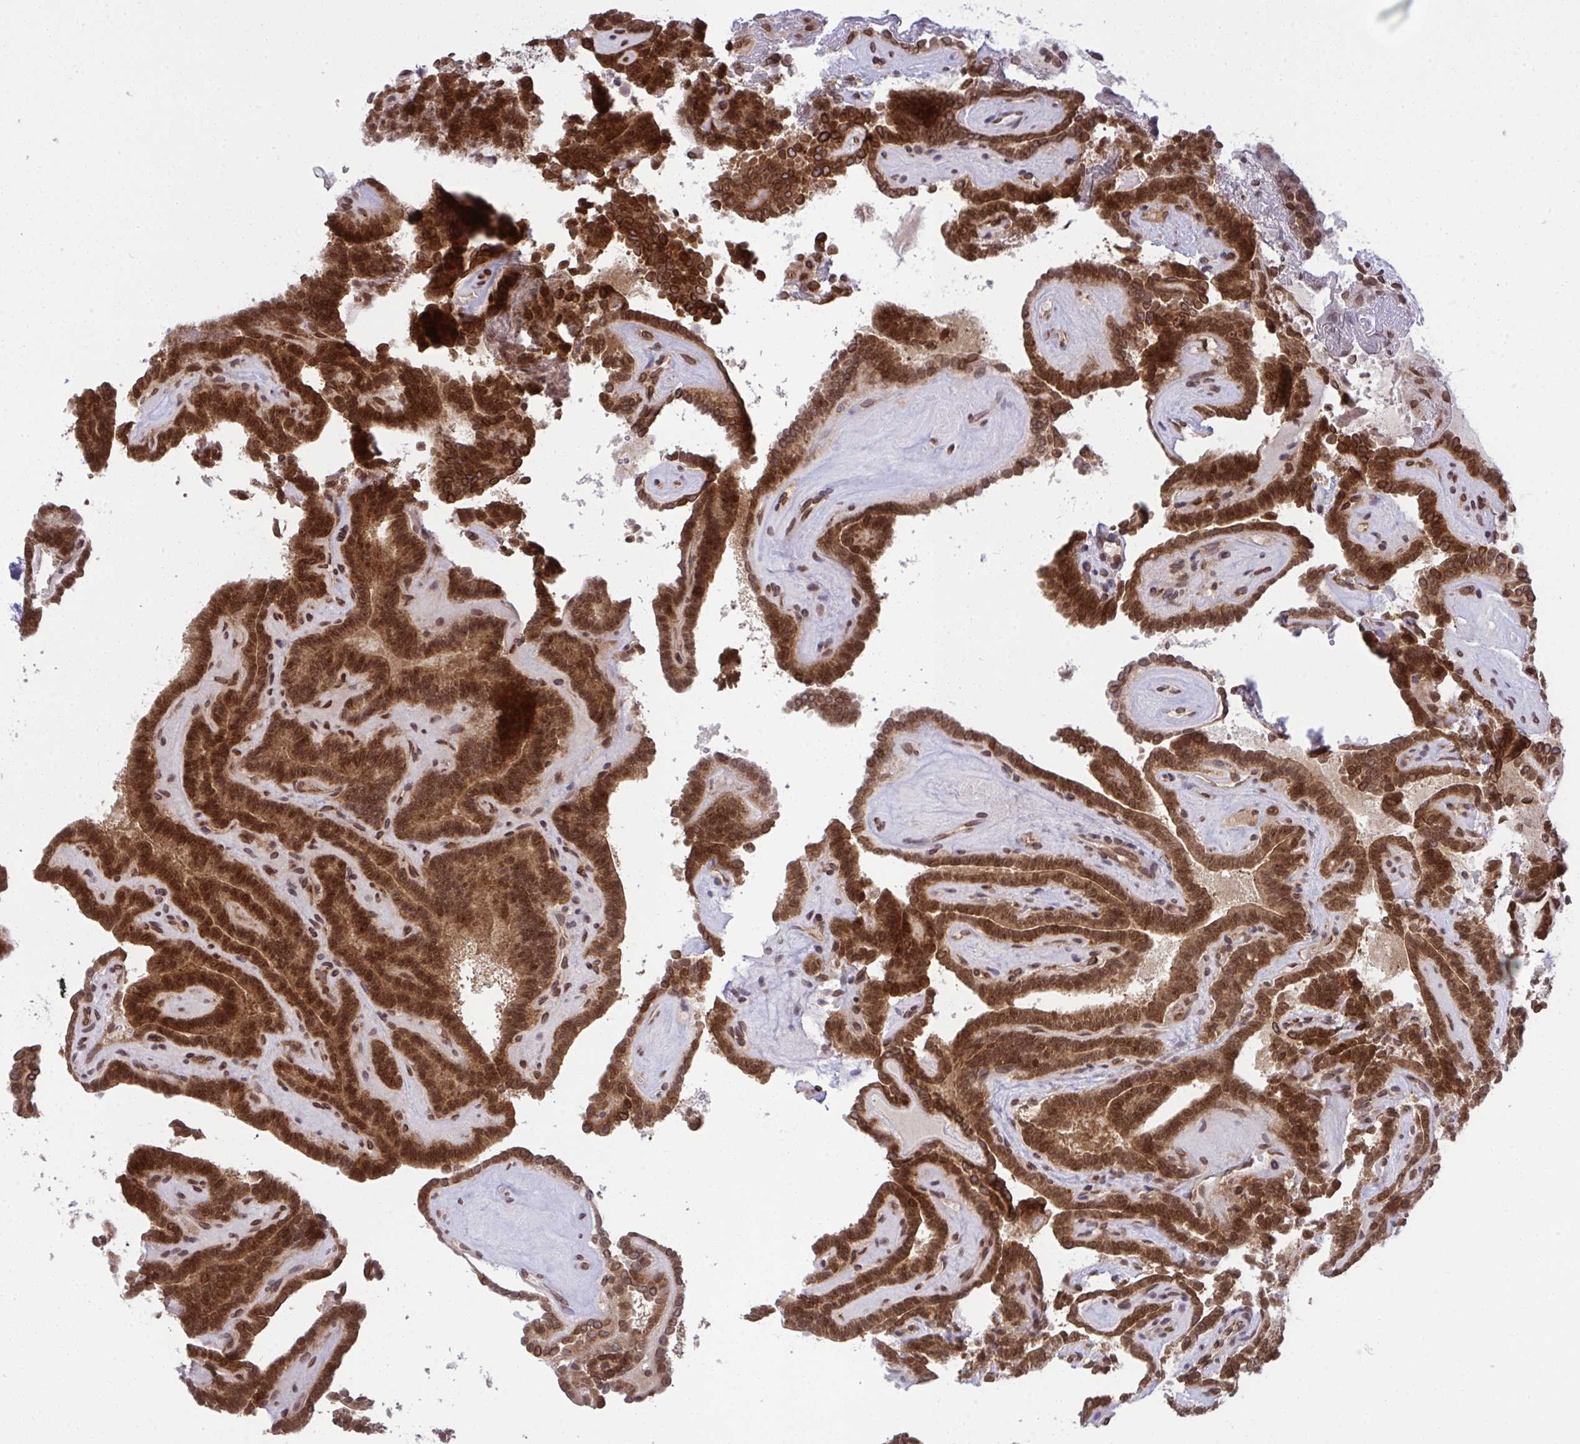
{"staining": {"intensity": "strong", "quantity": ">75%", "location": "cytoplasmic/membranous,nuclear"}, "tissue": "thyroid cancer", "cell_type": "Tumor cells", "image_type": "cancer", "snomed": [{"axis": "morphology", "description": "Papillary adenocarcinoma, NOS"}, {"axis": "topography", "description": "Thyroid gland"}], "caption": "Protein staining shows strong cytoplasmic/membranous and nuclear positivity in about >75% of tumor cells in papillary adenocarcinoma (thyroid).", "gene": "RANBP2", "patient": {"sex": "female", "age": 21}}